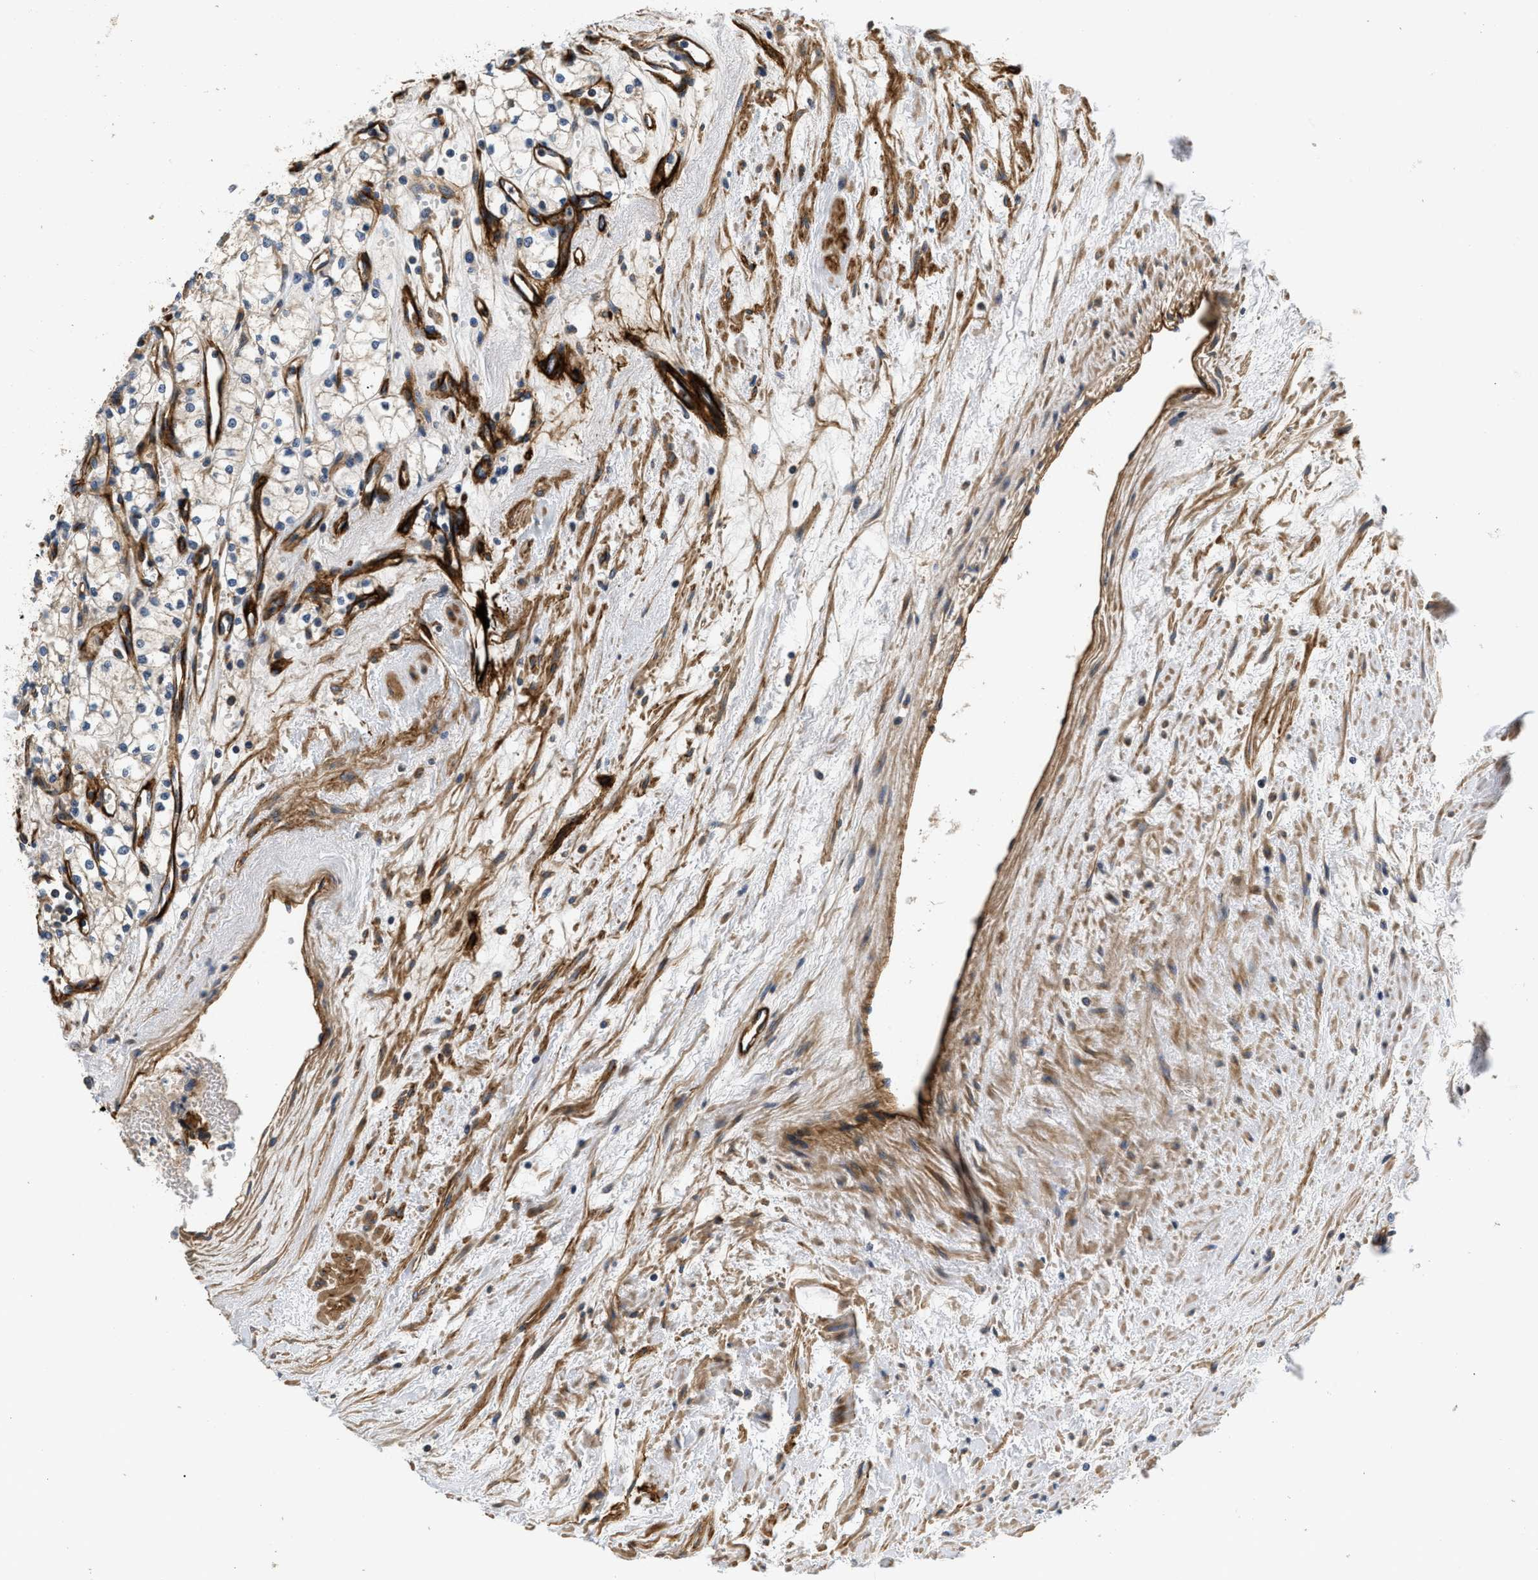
{"staining": {"intensity": "weak", "quantity": "<25%", "location": "cytoplasmic/membranous"}, "tissue": "renal cancer", "cell_type": "Tumor cells", "image_type": "cancer", "snomed": [{"axis": "morphology", "description": "Adenocarcinoma, NOS"}, {"axis": "topography", "description": "Kidney"}], "caption": "Immunohistochemical staining of renal adenocarcinoma displays no significant staining in tumor cells. (DAB immunohistochemistry, high magnification).", "gene": "NME6", "patient": {"sex": "male", "age": 59}}